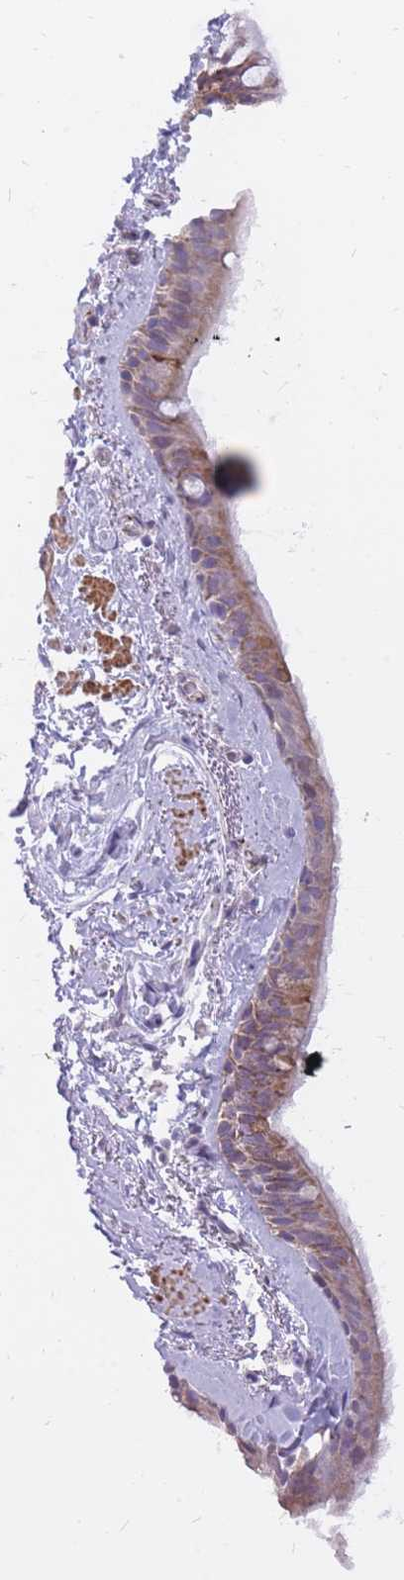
{"staining": {"intensity": "weak", "quantity": ">75%", "location": "cytoplasmic/membranous"}, "tissue": "bronchus", "cell_type": "Respiratory epithelial cells", "image_type": "normal", "snomed": [{"axis": "morphology", "description": "Normal tissue, NOS"}, {"axis": "topography", "description": "Lymph node"}, {"axis": "topography", "description": "Cartilage tissue"}, {"axis": "topography", "description": "Bronchus"}], "caption": "A low amount of weak cytoplasmic/membranous positivity is seen in about >75% of respiratory epithelial cells in unremarkable bronchus.", "gene": "RNF170", "patient": {"sex": "female", "age": 70}}